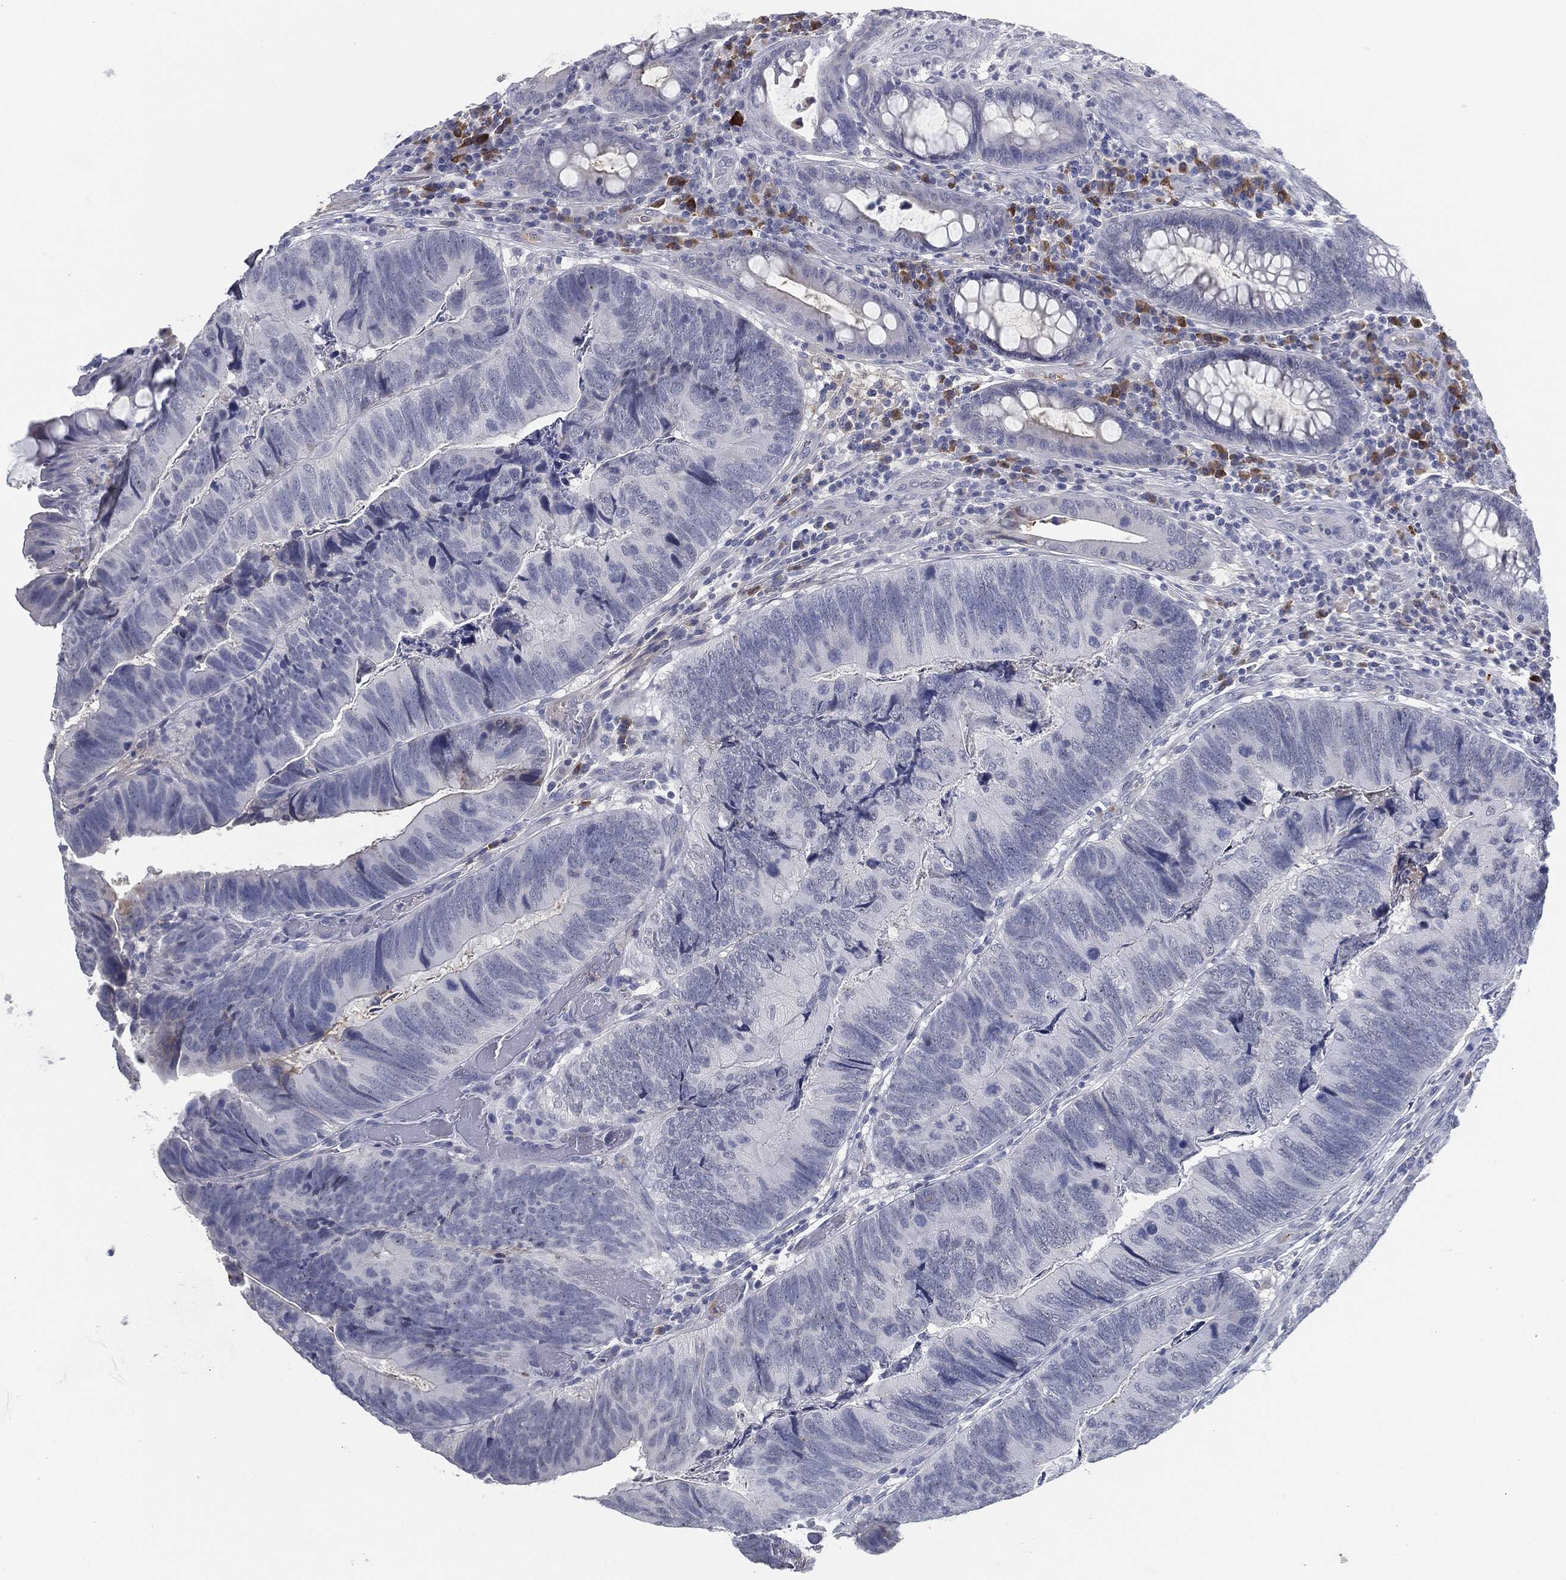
{"staining": {"intensity": "negative", "quantity": "none", "location": "none"}, "tissue": "colorectal cancer", "cell_type": "Tumor cells", "image_type": "cancer", "snomed": [{"axis": "morphology", "description": "Adenocarcinoma, NOS"}, {"axis": "topography", "description": "Colon"}], "caption": "High power microscopy photomicrograph of an immunohistochemistry (IHC) micrograph of colorectal adenocarcinoma, revealing no significant staining in tumor cells.", "gene": "MST1", "patient": {"sex": "female", "age": 67}}